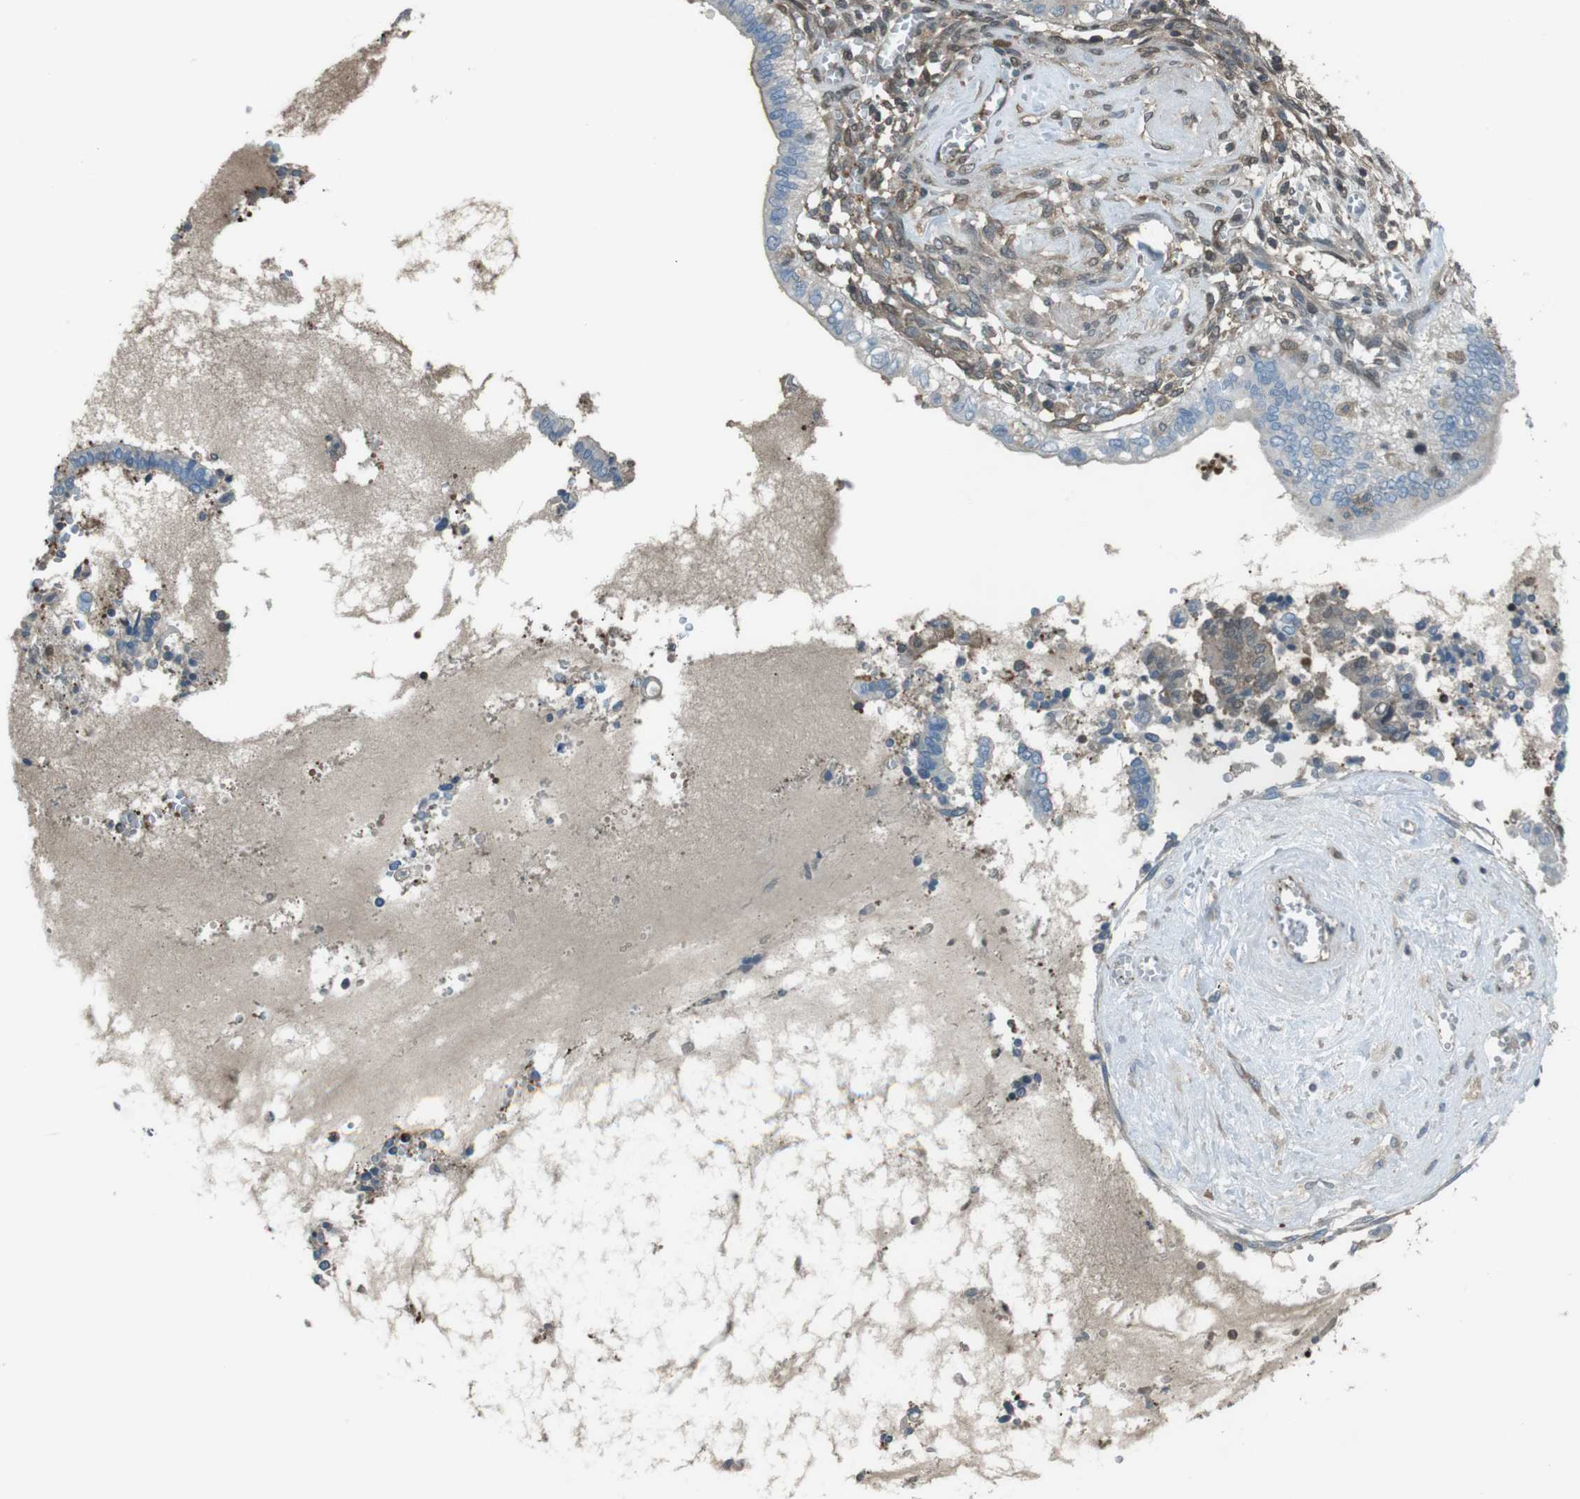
{"staining": {"intensity": "weak", "quantity": "<25%", "location": "cytoplasmic/membranous"}, "tissue": "cervical cancer", "cell_type": "Tumor cells", "image_type": "cancer", "snomed": [{"axis": "morphology", "description": "Adenocarcinoma, NOS"}, {"axis": "topography", "description": "Cervix"}], "caption": "Cervical cancer (adenocarcinoma) stained for a protein using immunohistochemistry (IHC) demonstrates no expression tumor cells.", "gene": "TWSG1", "patient": {"sex": "female", "age": 44}}